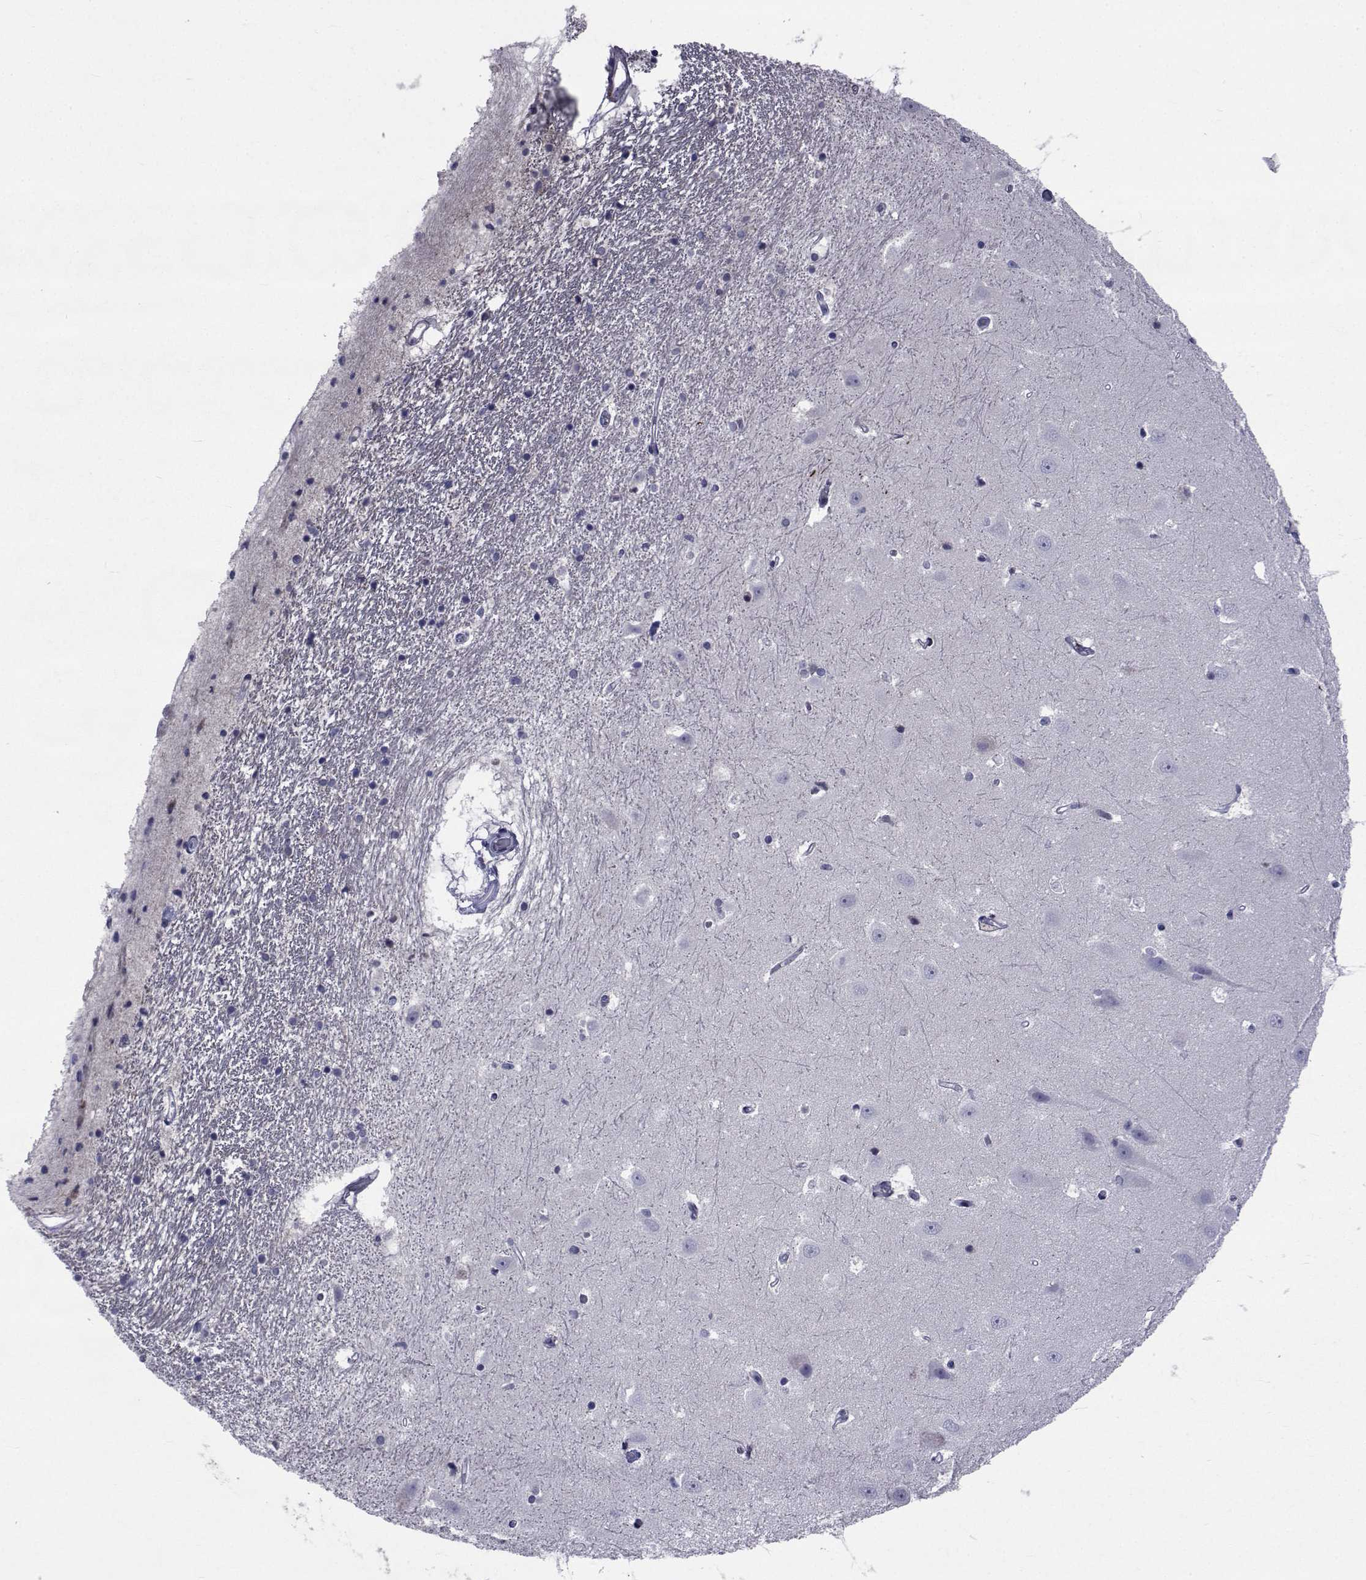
{"staining": {"intensity": "negative", "quantity": "none", "location": "none"}, "tissue": "hippocampus", "cell_type": "Glial cells", "image_type": "normal", "snomed": [{"axis": "morphology", "description": "Normal tissue, NOS"}, {"axis": "topography", "description": "Hippocampus"}], "caption": "Normal hippocampus was stained to show a protein in brown. There is no significant positivity in glial cells. The staining is performed using DAB (3,3'-diaminobenzidine) brown chromogen with nuclei counter-stained in using hematoxylin.", "gene": "SEMA5B", "patient": {"sex": "male", "age": 44}}